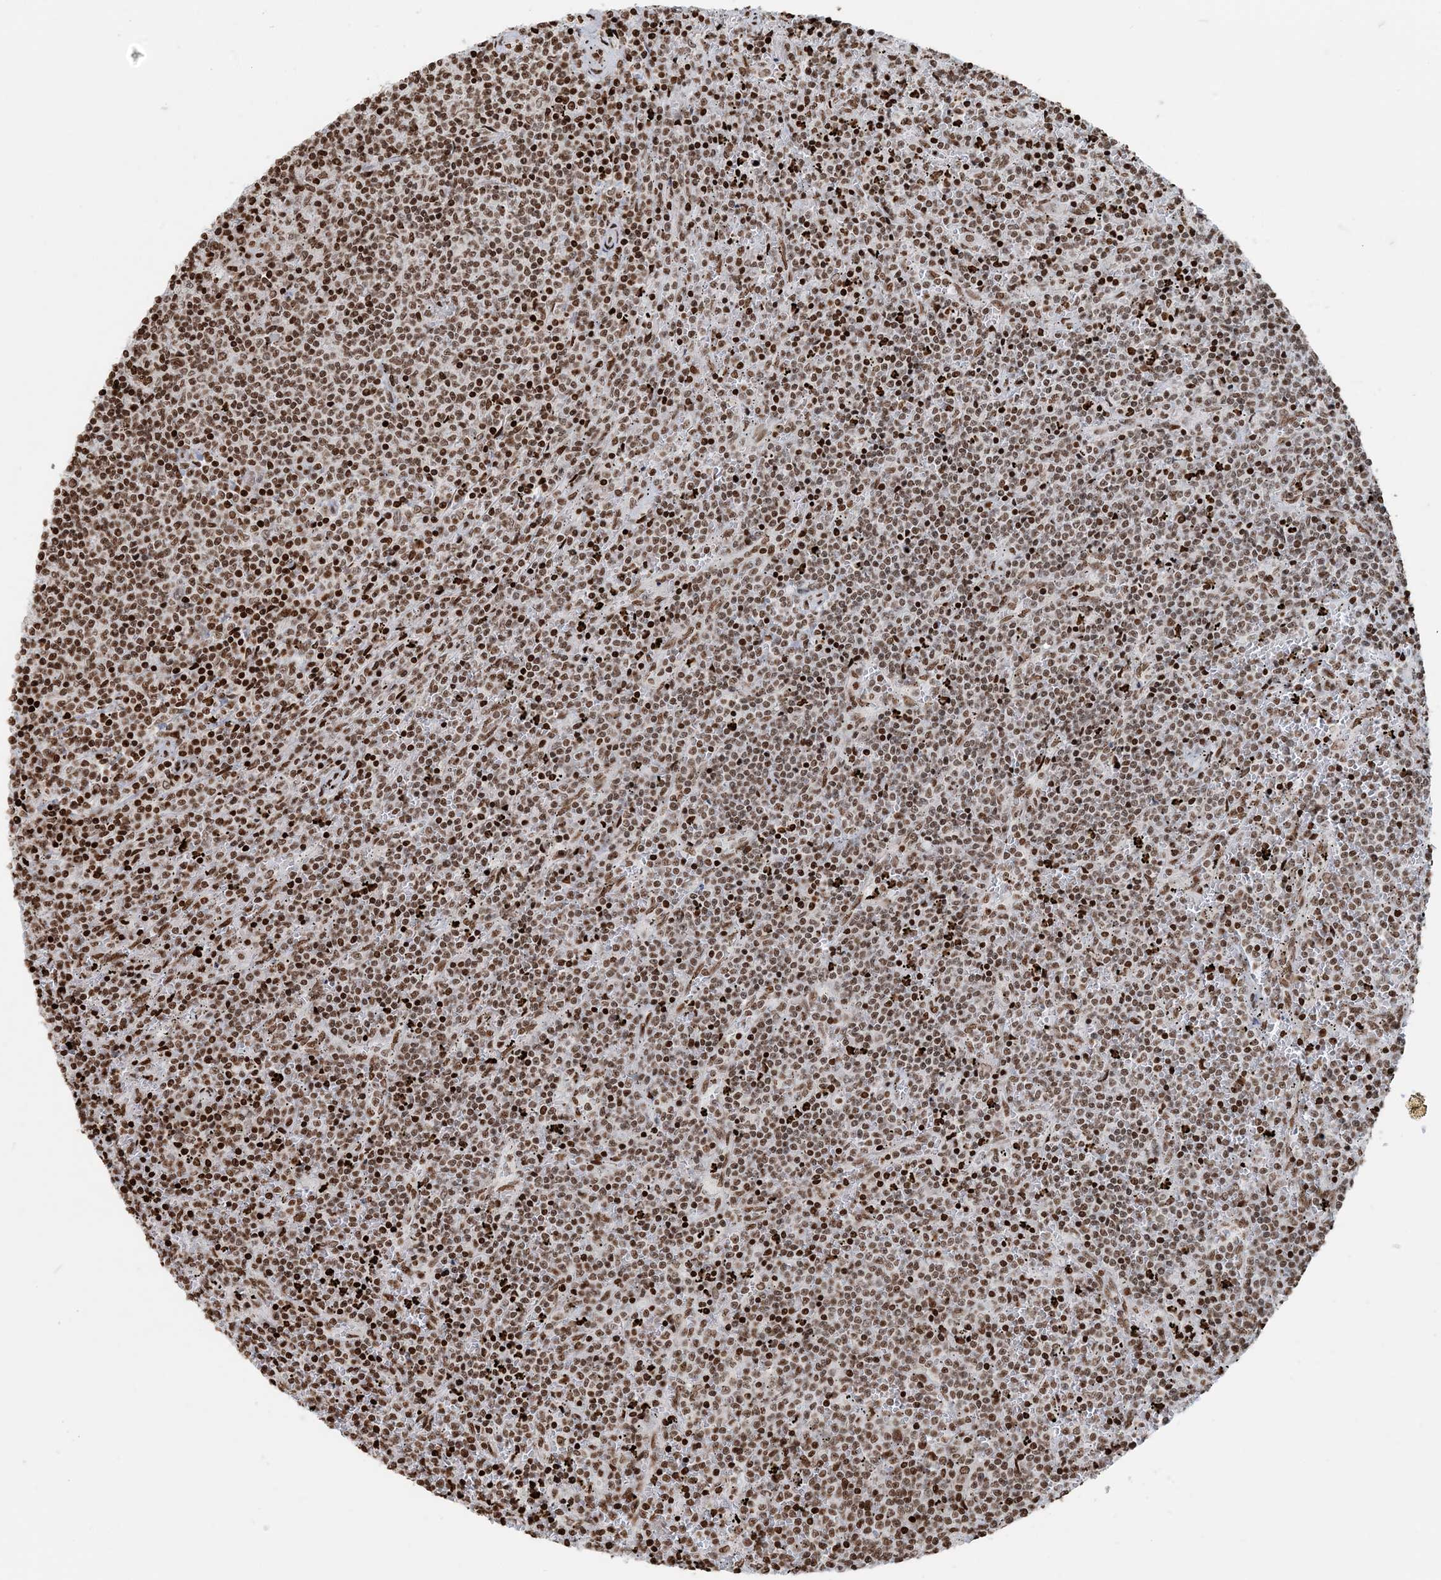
{"staining": {"intensity": "moderate", "quantity": ">75%", "location": "nuclear"}, "tissue": "lymphoma", "cell_type": "Tumor cells", "image_type": "cancer", "snomed": [{"axis": "morphology", "description": "Malignant lymphoma, non-Hodgkin's type, Low grade"}, {"axis": "topography", "description": "Spleen"}], "caption": "Lymphoma was stained to show a protein in brown. There is medium levels of moderate nuclear staining in about >75% of tumor cells. (brown staining indicates protein expression, while blue staining denotes nuclei).", "gene": "H3-3B", "patient": {"sex": "female", "age": 50}}